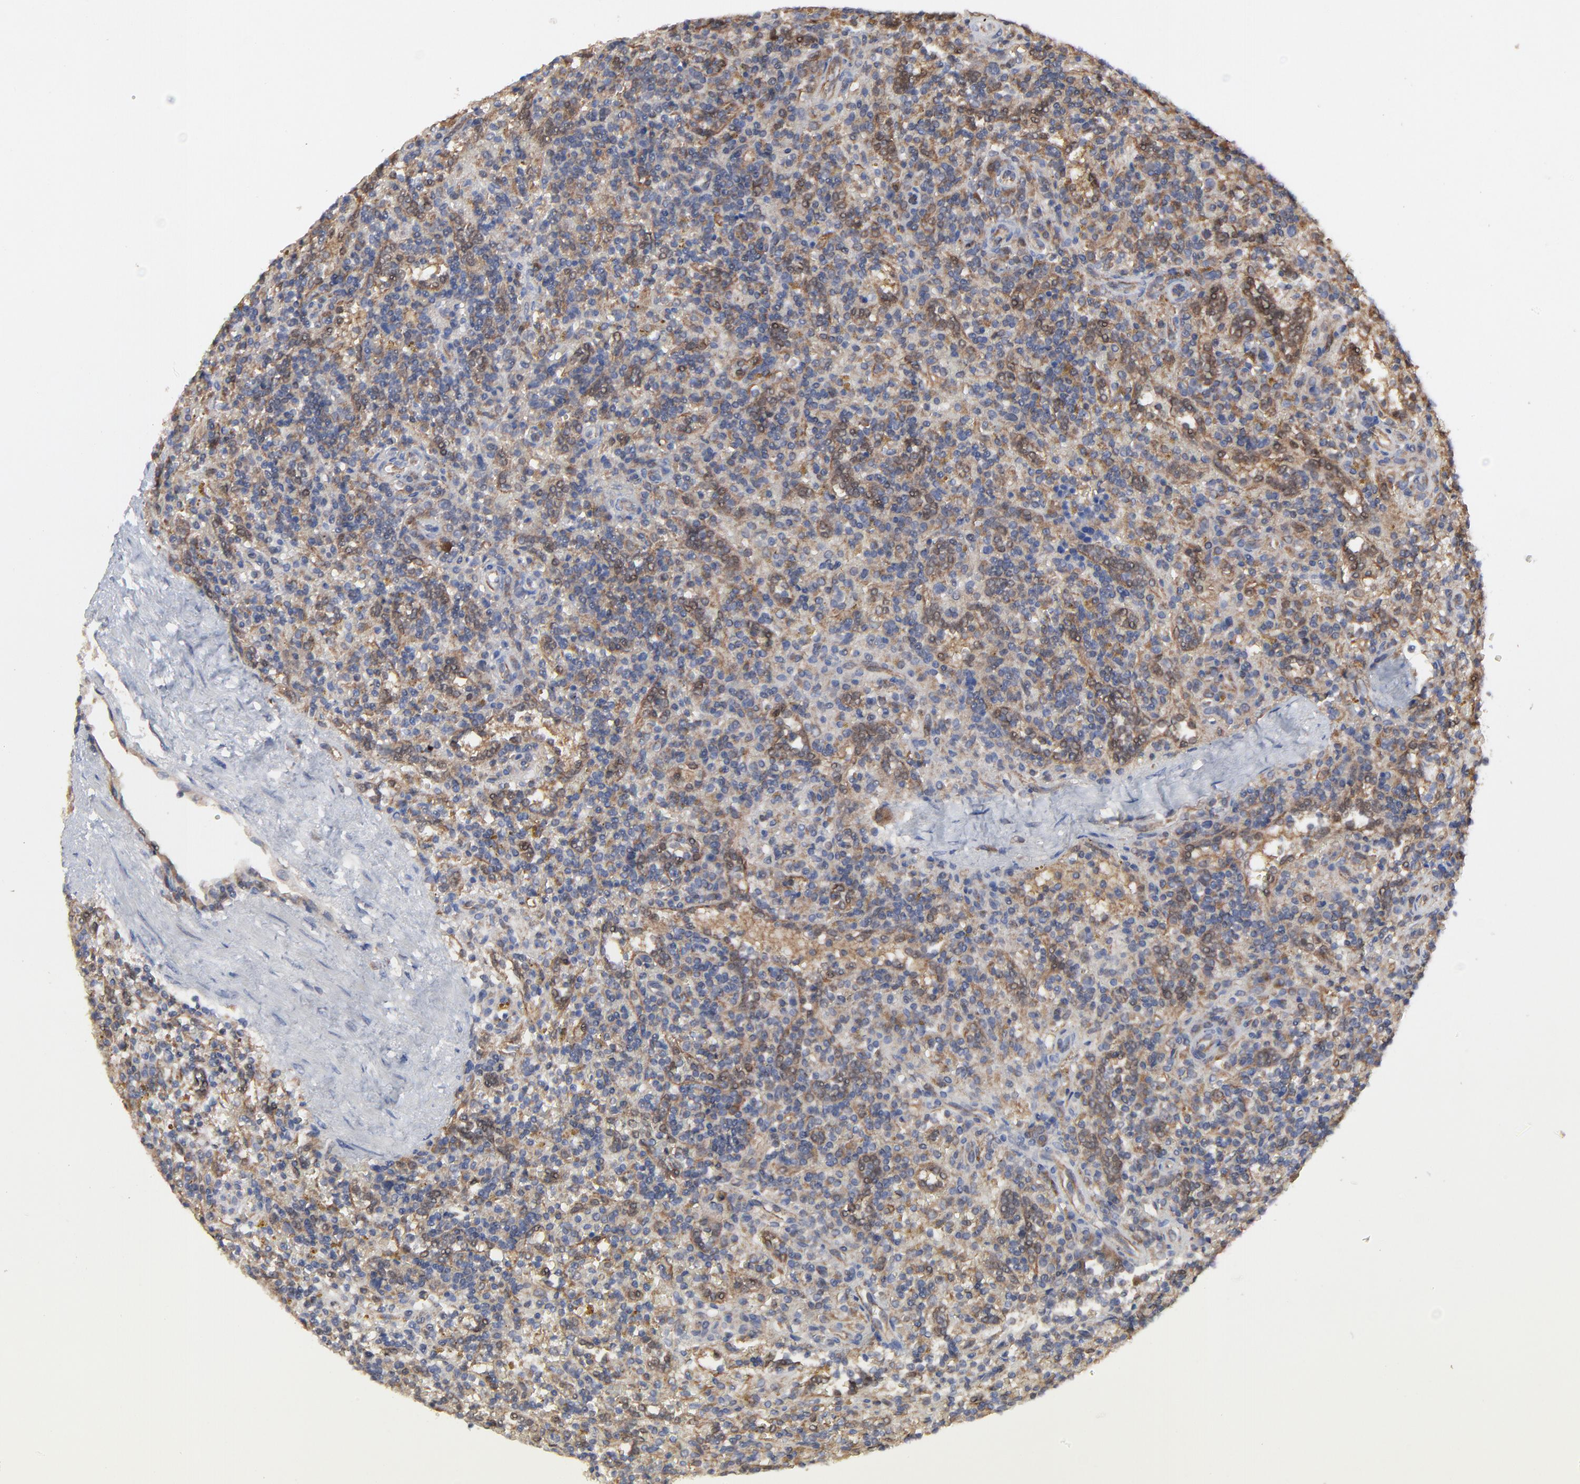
{"staining": {"intensity": "weak", "quantity": ">75%", "location": "cytoplasmic/membranous"}, "tissue": "lymphoma", "cell_type": "Tumor cells", "image_type": "cancer", "snomed": [{"axis": "morphology", "description": "Malignant lymphoma, non-Hodgkin's type, Low grade"}, {"axis": "topography", "description": "Spleen"}], "caption": "Immunohistochemistry (IHC) (DAB) staining of human lymphoma displays weak cytoplasmic/membranous protein positivity in about >75% of tumor cells. (IHC, brightfield microscopy, high magnification).", "gene": "RAB9A", "patient": {"sex": "male", "age": 67}}